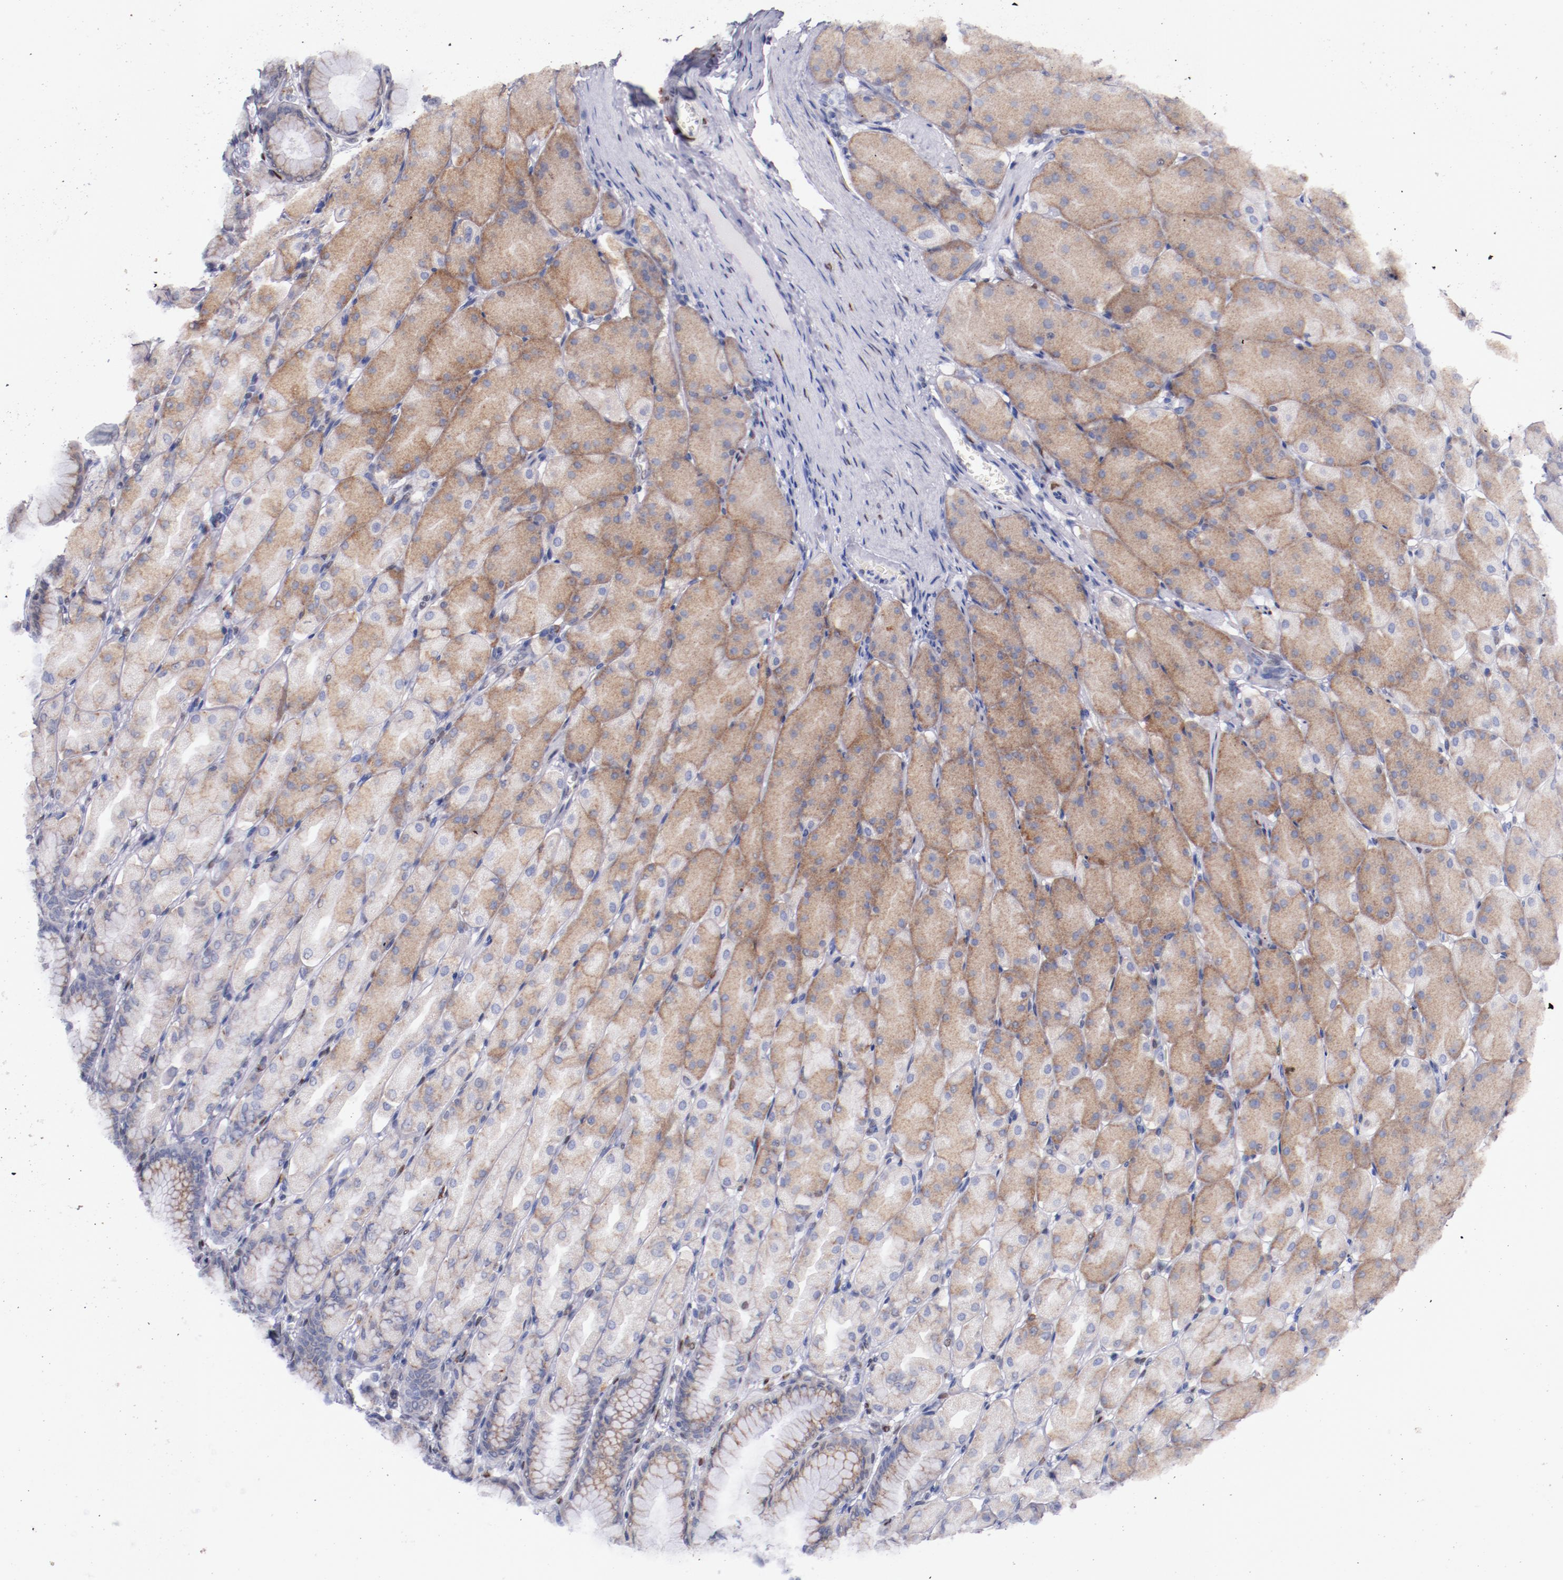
{"staining": {"intensity": "weak", "quantity": ">75%", "location": "cytoplasmic/membranous"}, "tissue": "stomach", "cell_type": "Glandular cells", "image_type": "normal", "snomed": [{"axis": "morphology", "description": "Normal tissue, NOS"}, {"axis": "topography", "description": "Stomach, upper"}], "caption": "The histopathology image demonstrates staining of normal stomach, revealing weak cytoplasmic/membranous protein positivity (brown color) within glandular cells.", "gene": "SRF", "patient": {"sex": "female", "age": 56}}